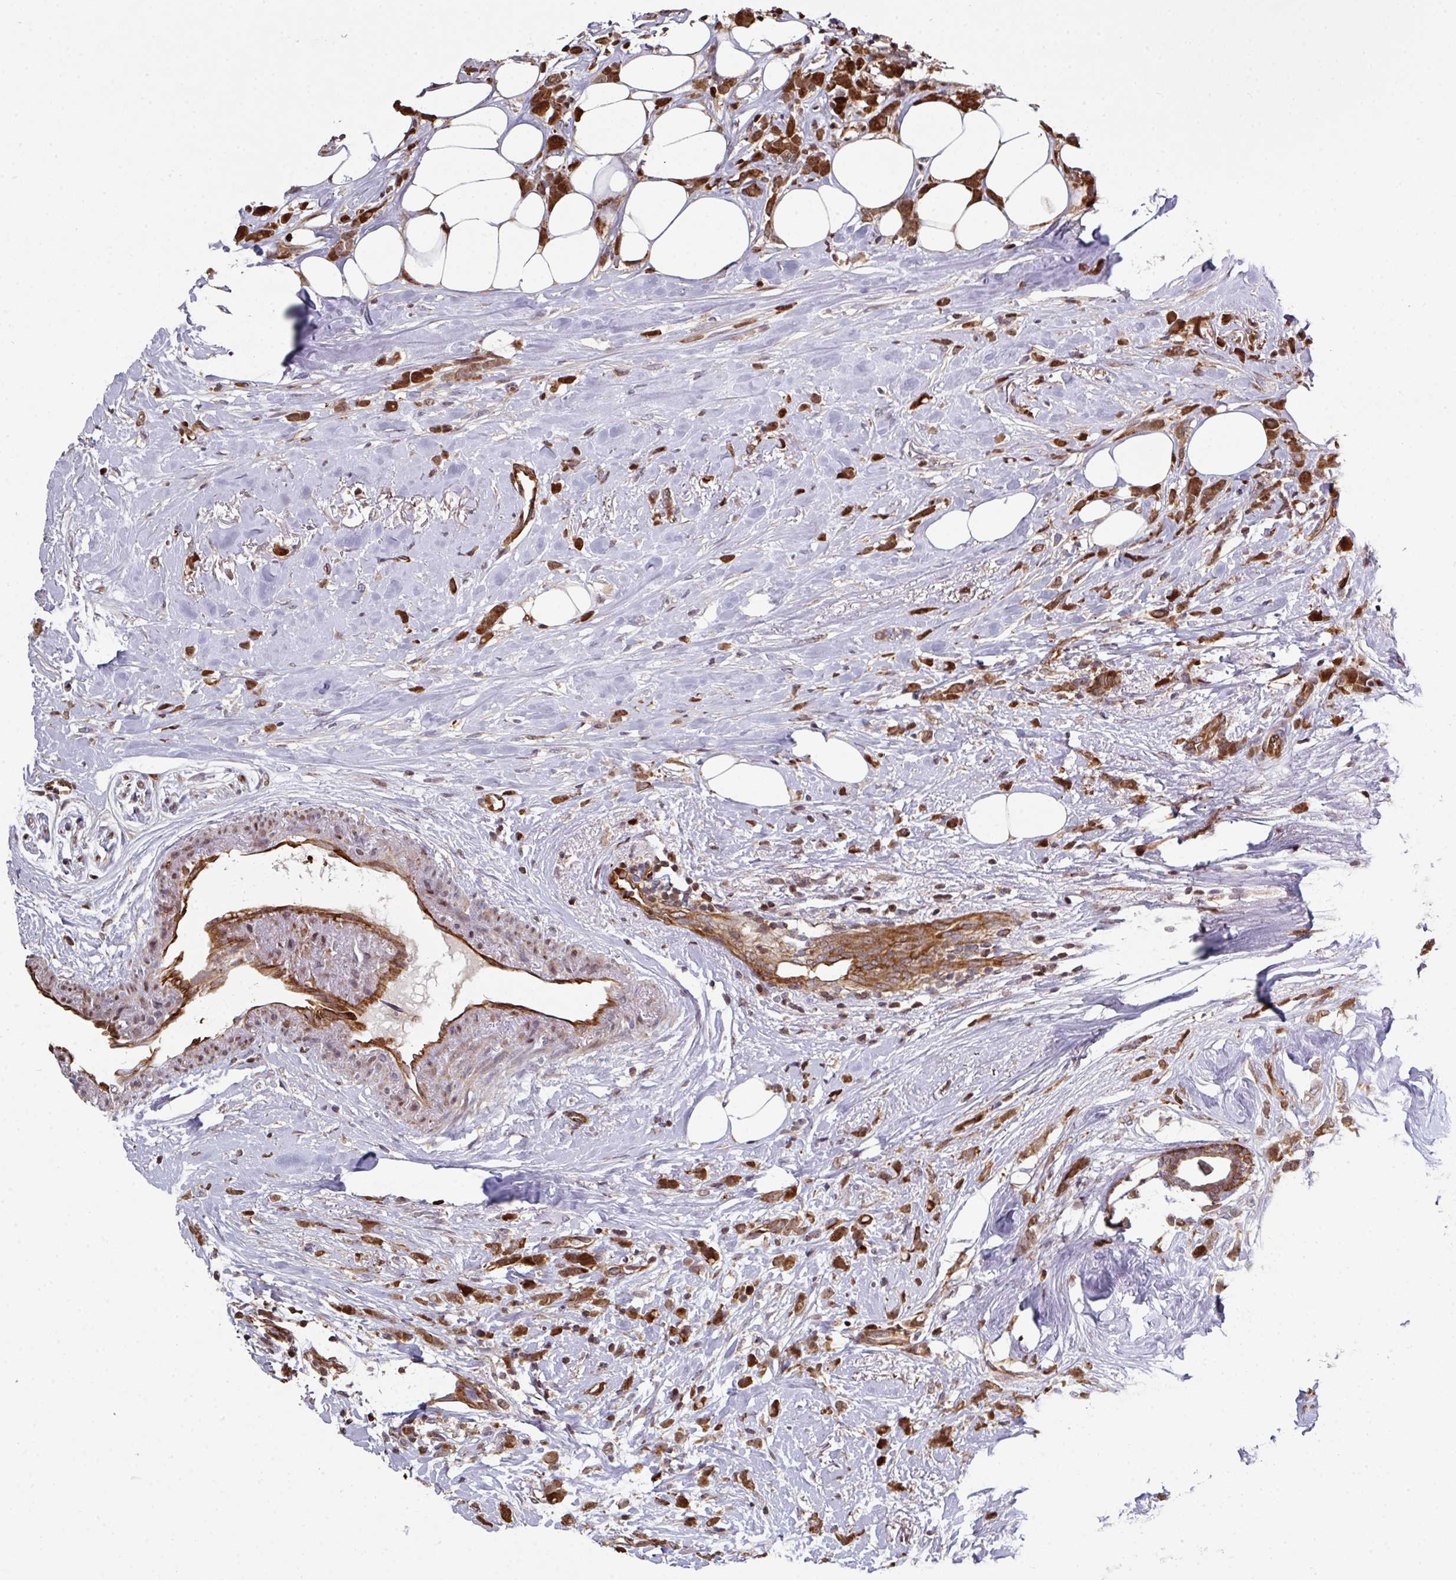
{"staining": {"intensity": "strong", "quantity": ">75%", "location": "cytoplasmic/membranous,nuclear"}, "tissue": "breast cancer", "cell_type": "Tumor cells", "image_type": "cancer", "snomed": [{"axis": "morphology", "description": "Duct carcinoma"}, {"axis": "topography", "description": "Breast"}], "caption": "IHC (DAB) staining of human infiltrating ductal carcinoma (breast) exhibits strong cytoplasmic/membranous and nuclear protein expression in about >75% of tumor cells.", "gene": "ANO9", "patient": {"sex": "female", "age": 80}}